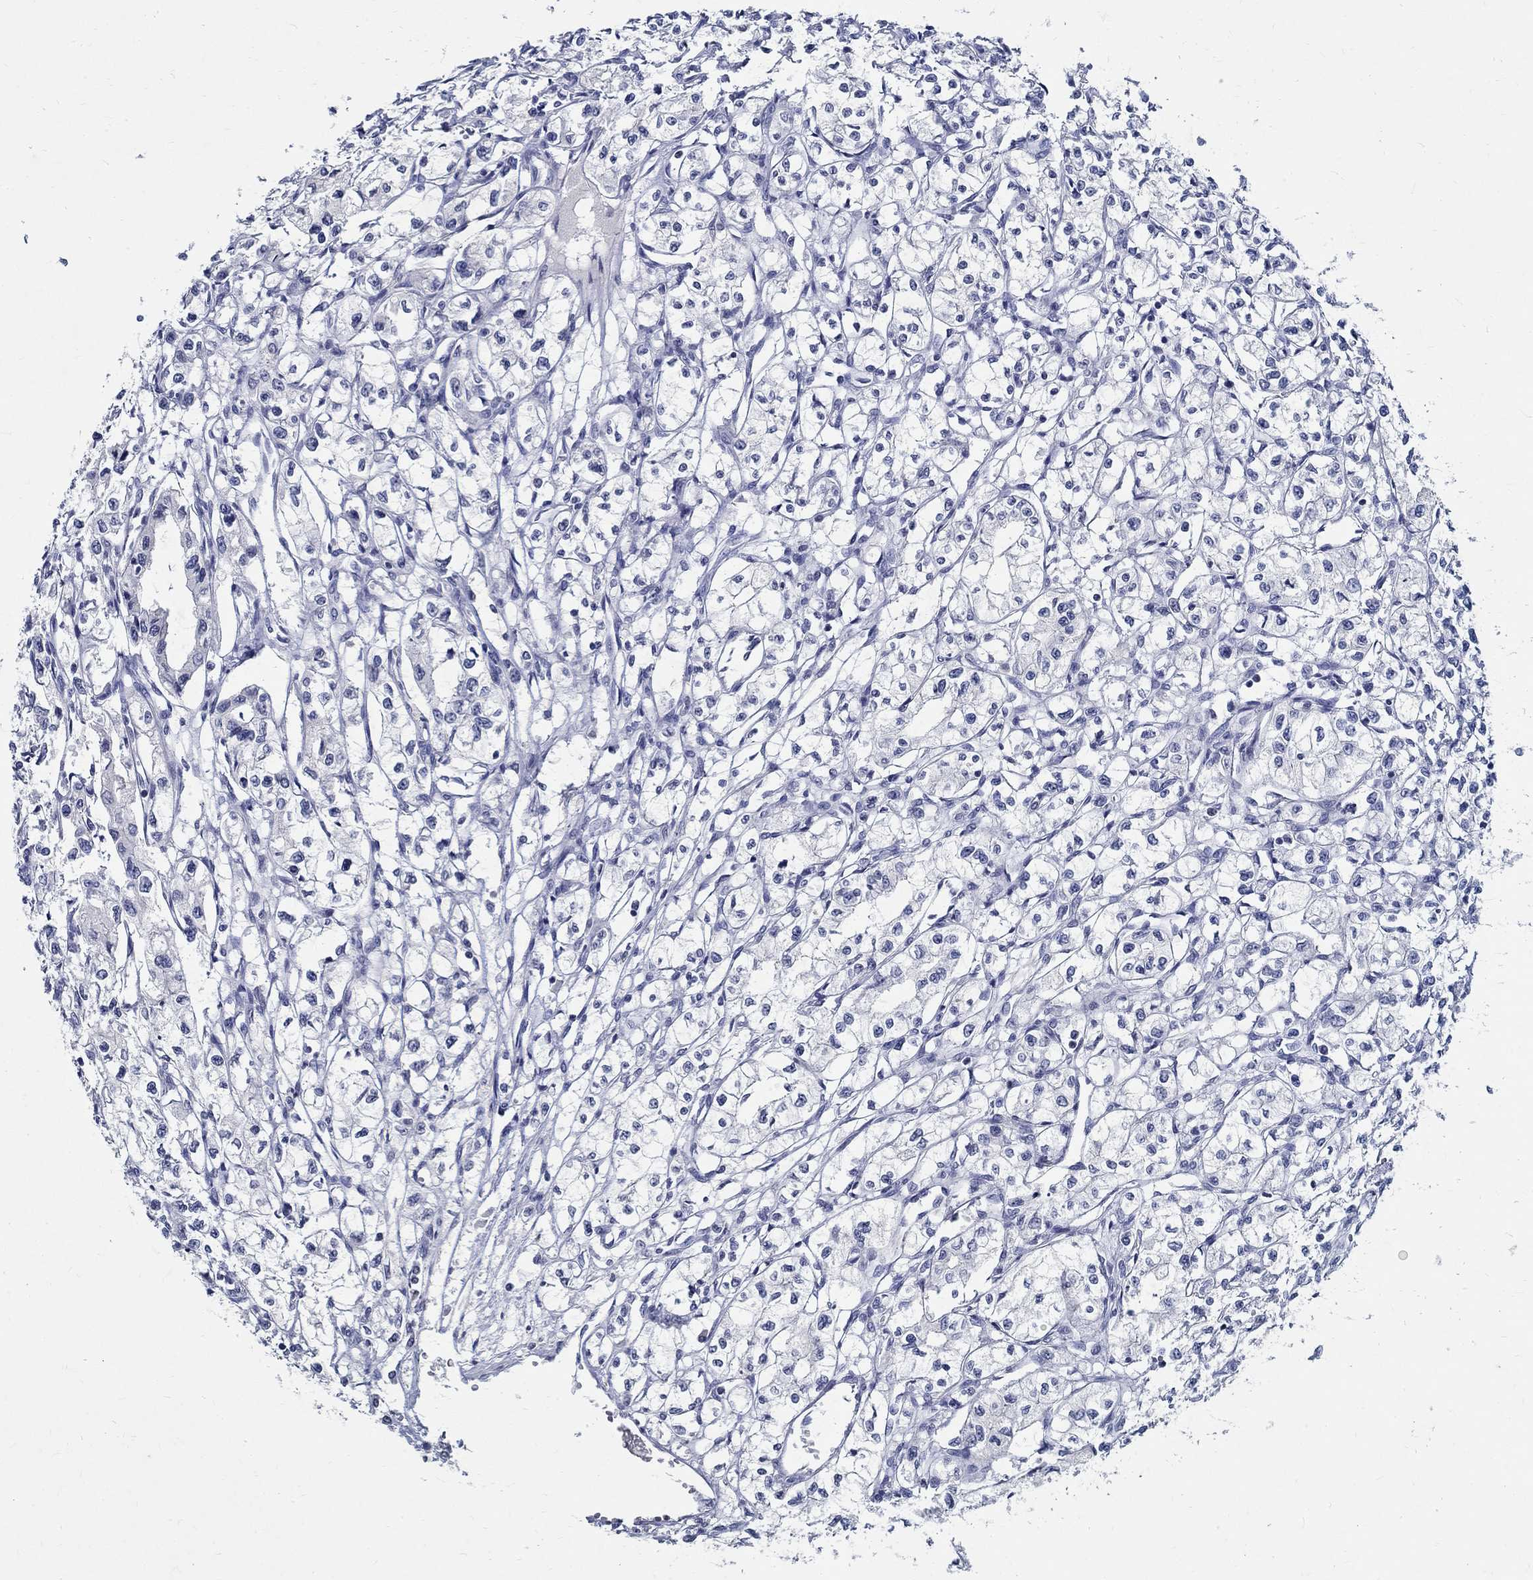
{"staining": {"intensity": "negative", "quantity": "none", "location": "none"}, "tissue": "renal cancer", "cell_type": "Tumor cells", "image_type": "cancer", "snomed": [{"axis": "morphology", "description": "Adenocarcinoma, NOS"}, {"axis": "topography", "description": "Kidney"}], "caption": "A photomicrograph of human renal cancer is negative for staining in tumor cells.", "gene": "CETN1", "patient": {"sex": "male", "age": 56}}